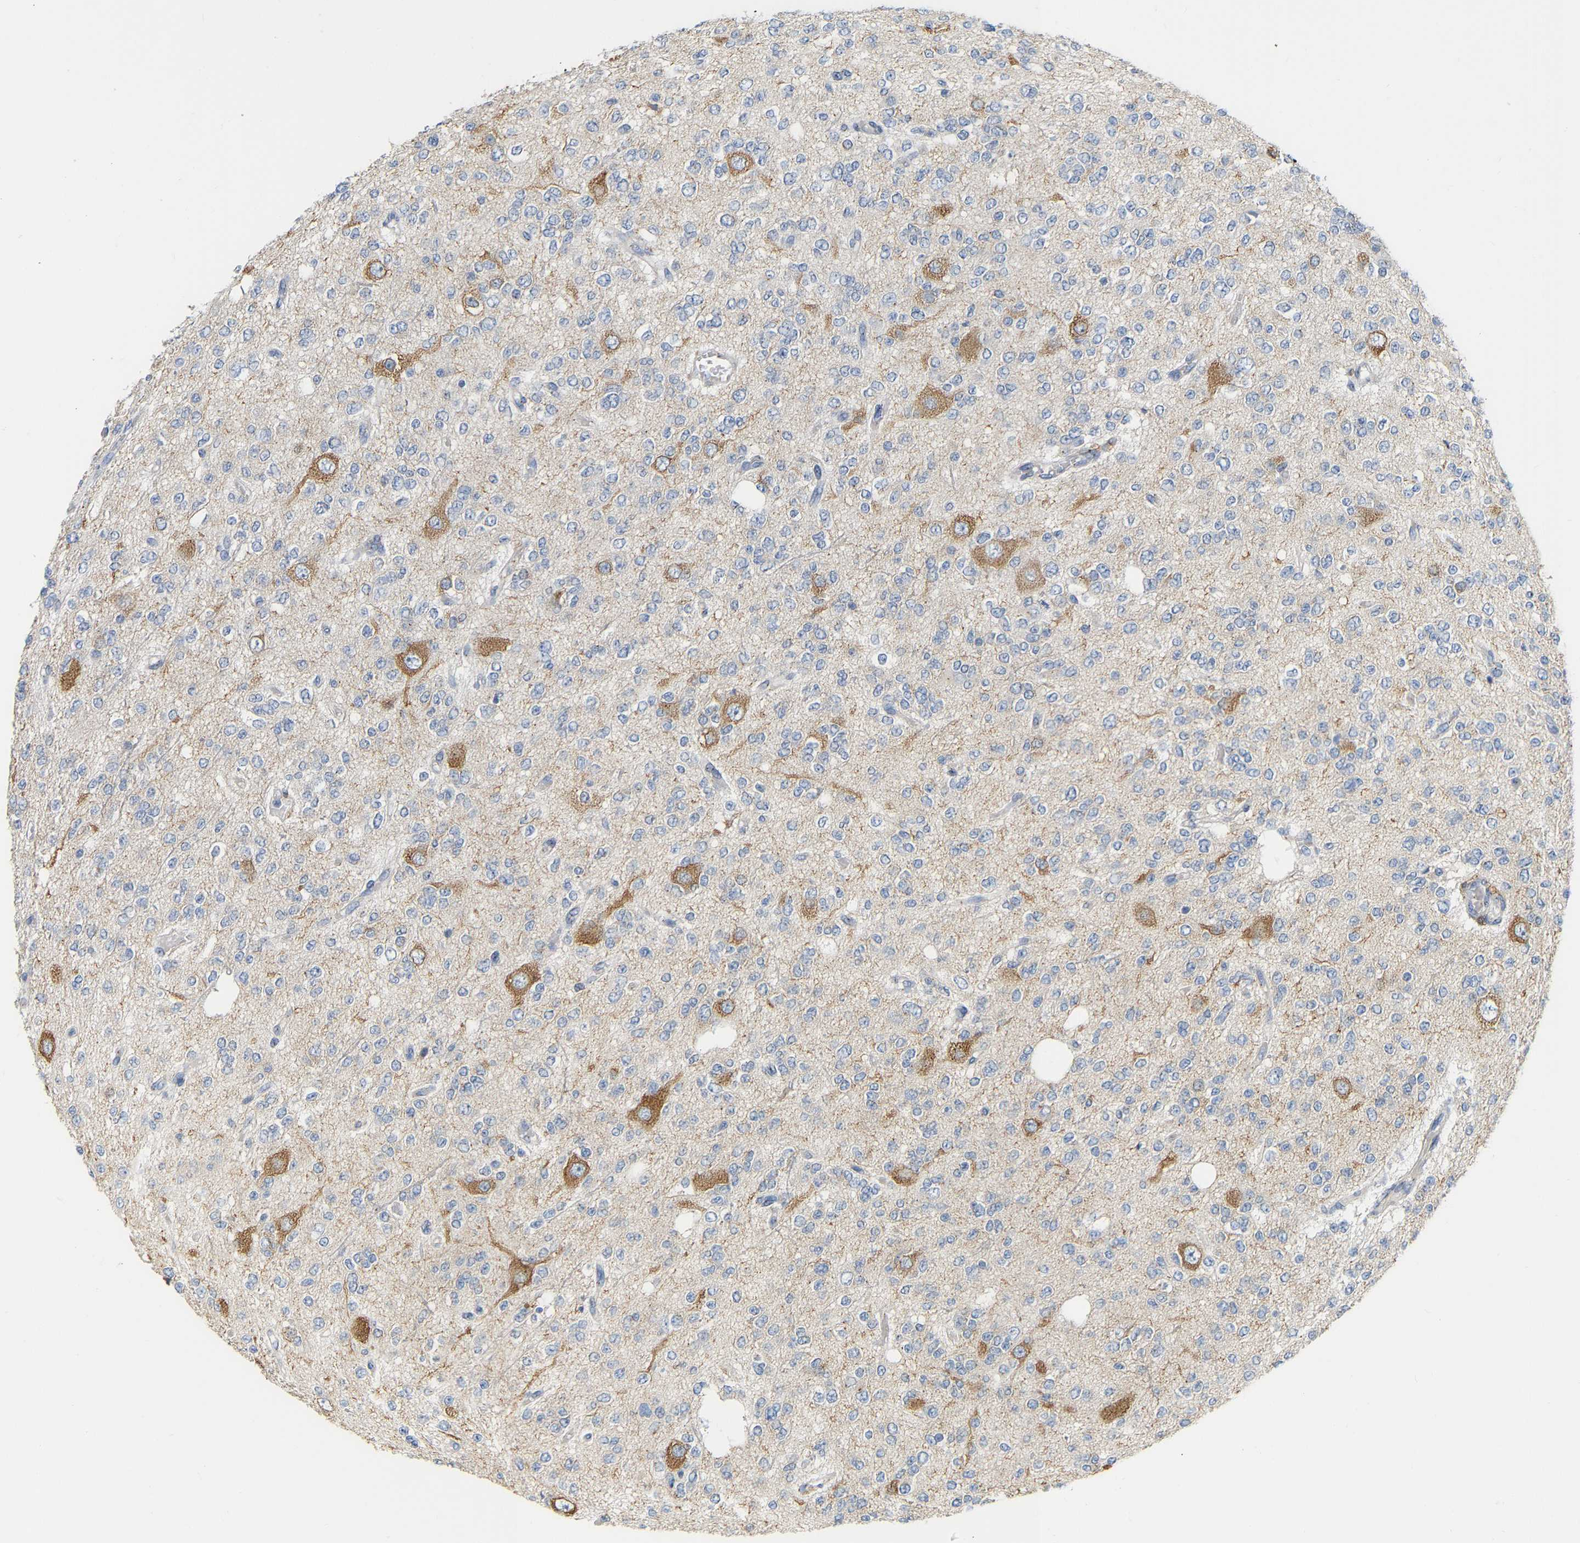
{"staining": {"intensity": "negative", "quantity": "none", "location": "none"}, "tissue": "glioma", "cell_type": "Tumor cells", "image_type": "cancer", "snomed": [{"axis": "morphology", "description": "Glioma, malignant, Low grade"}, {"axis": "topography", "description": "Brain"}], "caption": "This is an immunohistochemistry histopathology image of human malignant glioma (low-grade). There is no positivity in tumor cells.", "gene": "PCNT", "patient": {"sex": "male", "age": 38}}